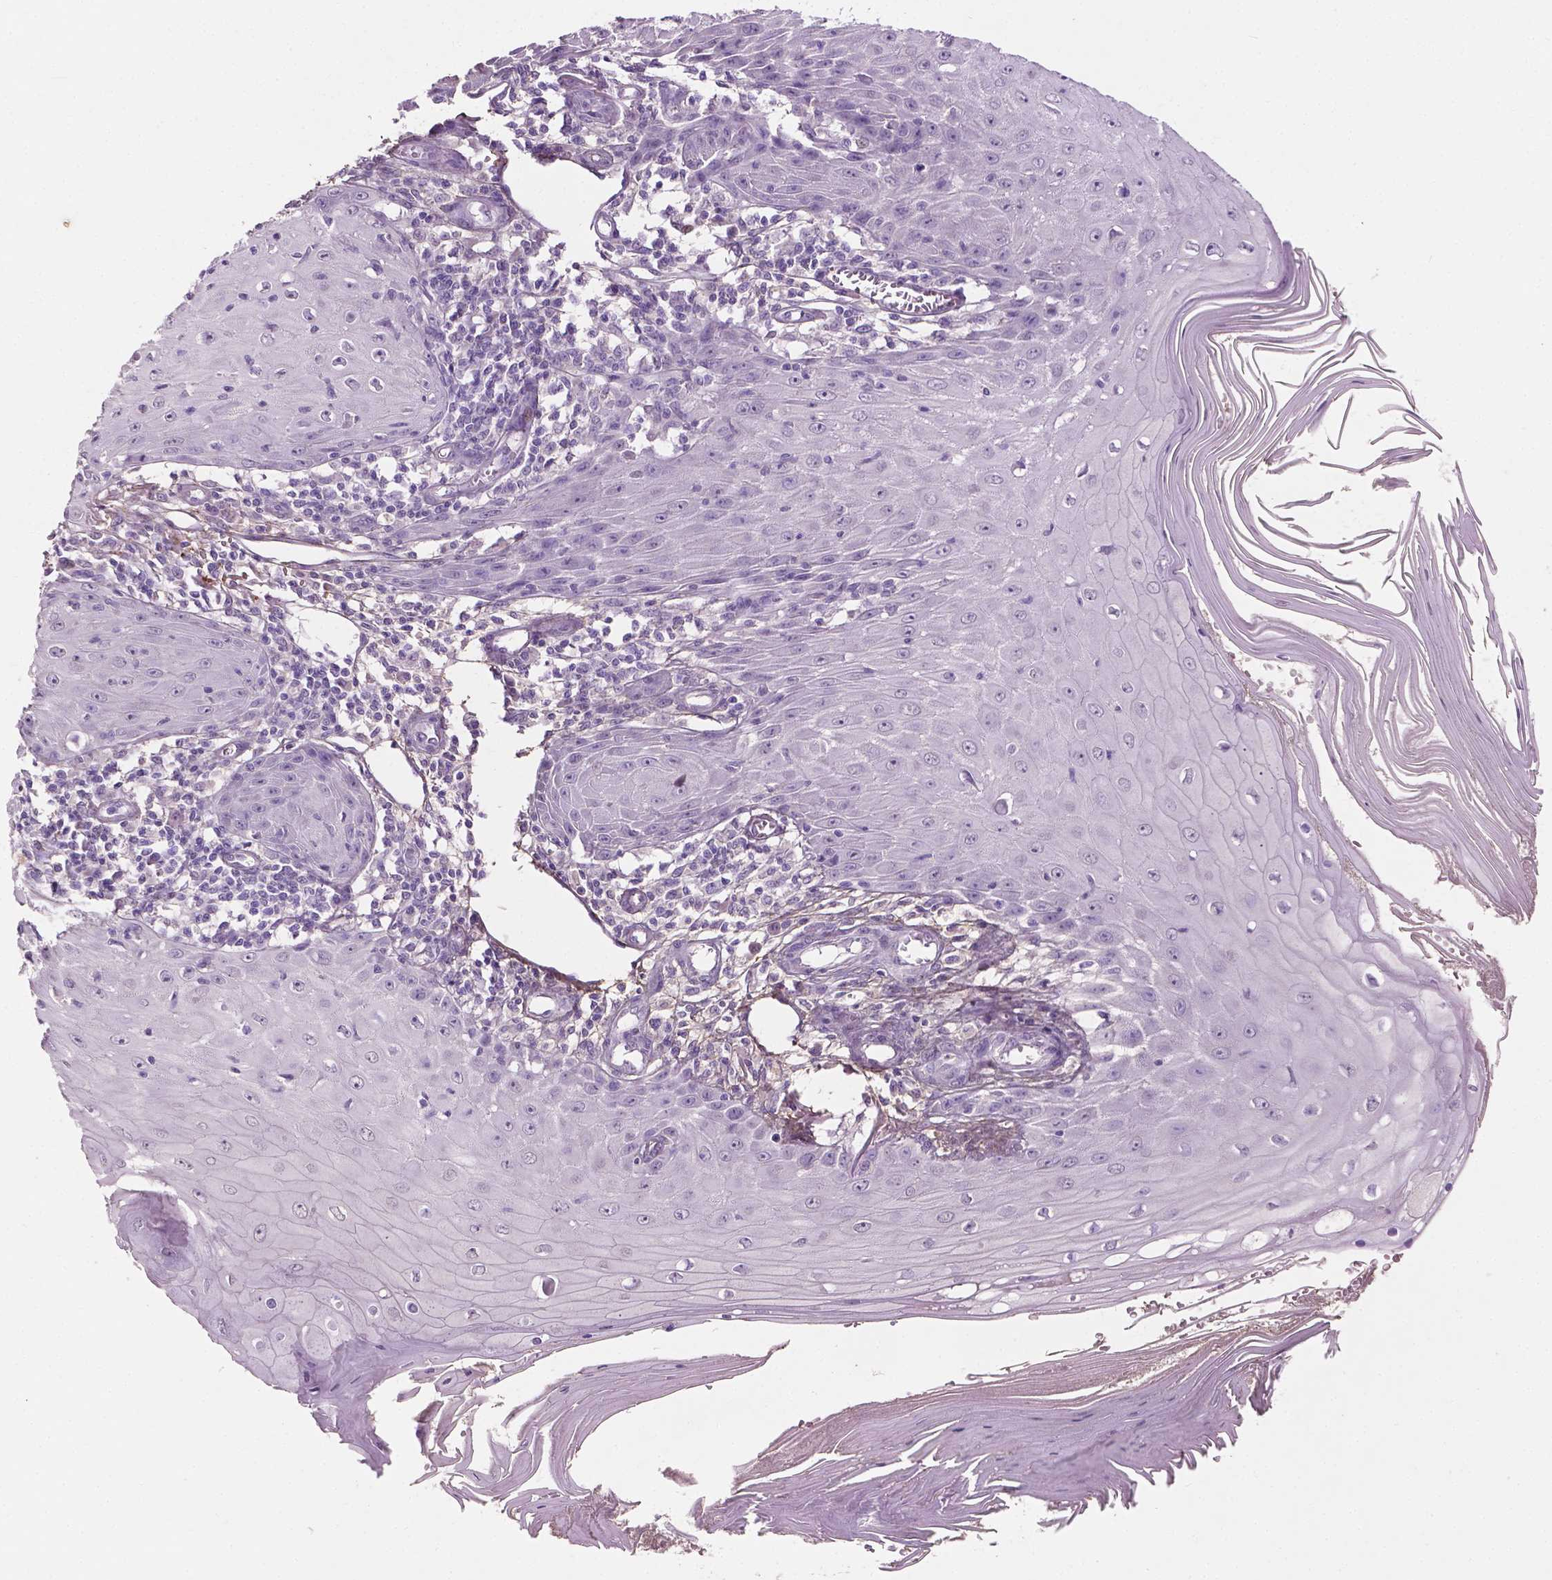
{"staining": {"intensity": "negative", "quantity": "none", "location": "none"}, "tissue": "skin cancer", "cell_type": "Tumor cells", "image_type": "cancer", "snomed": [{"axis": "morphology", "description": "Squamous cell carcinoma, NOS"}, {"axis": "topography", "description": "Skin"}], "caption": "A high-resolution photomicrograph shows immunohistochemistry (IHC) staining of skin cancer, which displays no significant expression in tumor cells. (Brightfield microscopy of DAB (3,3'-diaminobenzidine) IHC at high magnification).", "gene": "DLG2", "patient": {"sex": "female", "age": 73}}